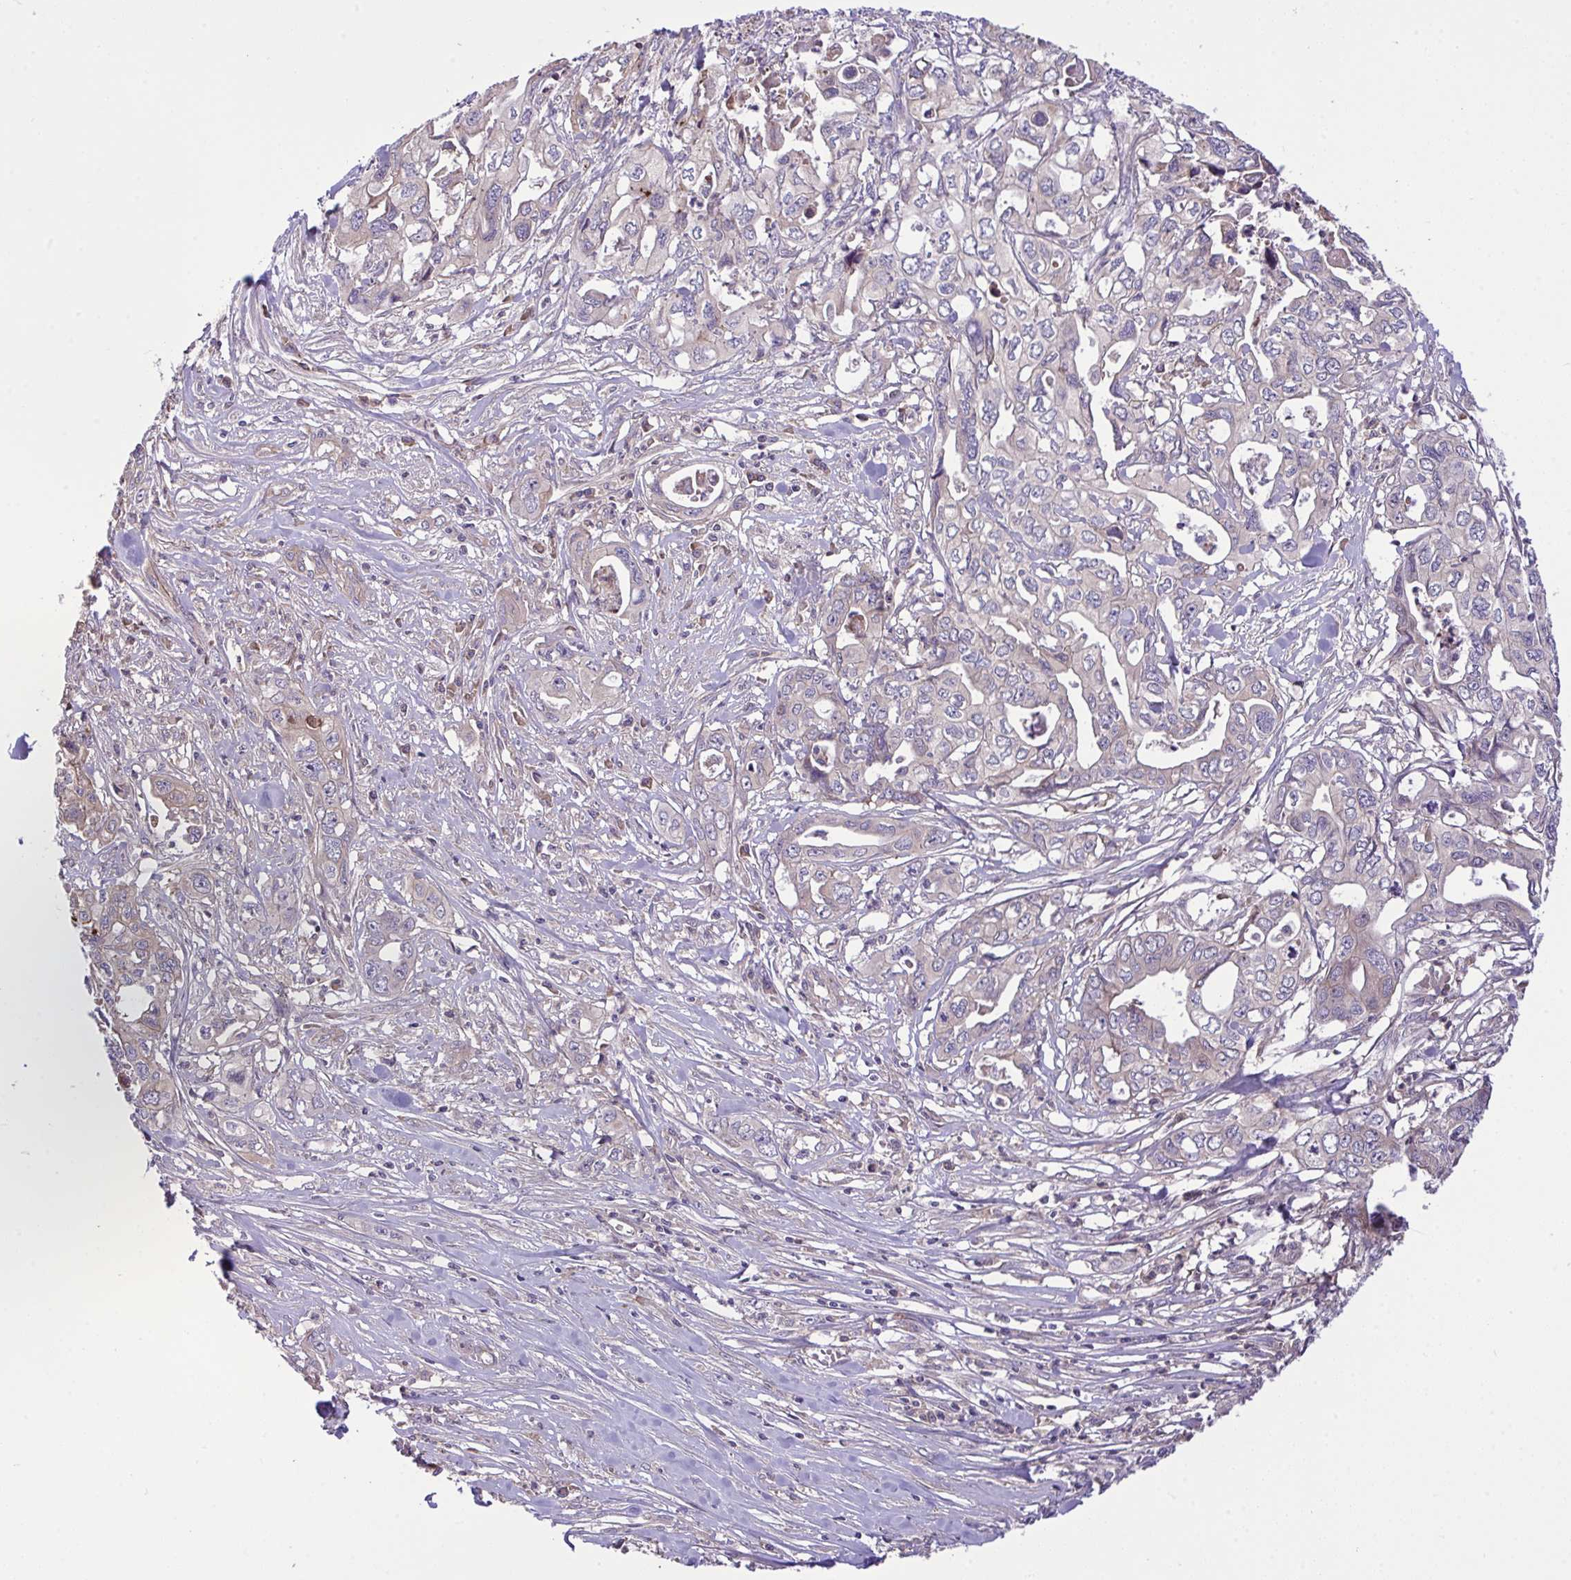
{"staining": {"intensity": "negative", "quantity": "none", "location": "none"}, "tissue": "pancreatic cancer", "cell_type": "Tumor cells", "image_type": "cancer", "snomed": [{"axis": "morphology", "description": "Adenocarcinoma, NOS"}, {"axis": "topography", "description": "Pancreas"}], "caption": "A high-resolution photomicrograph shows immunohistochemistry staining of pancreatic adenocarcinoma, which demonstrates no significant positivity in tumor cells.", "gene": "GRB14", "patient": {"sex": "male", "age": 68}}